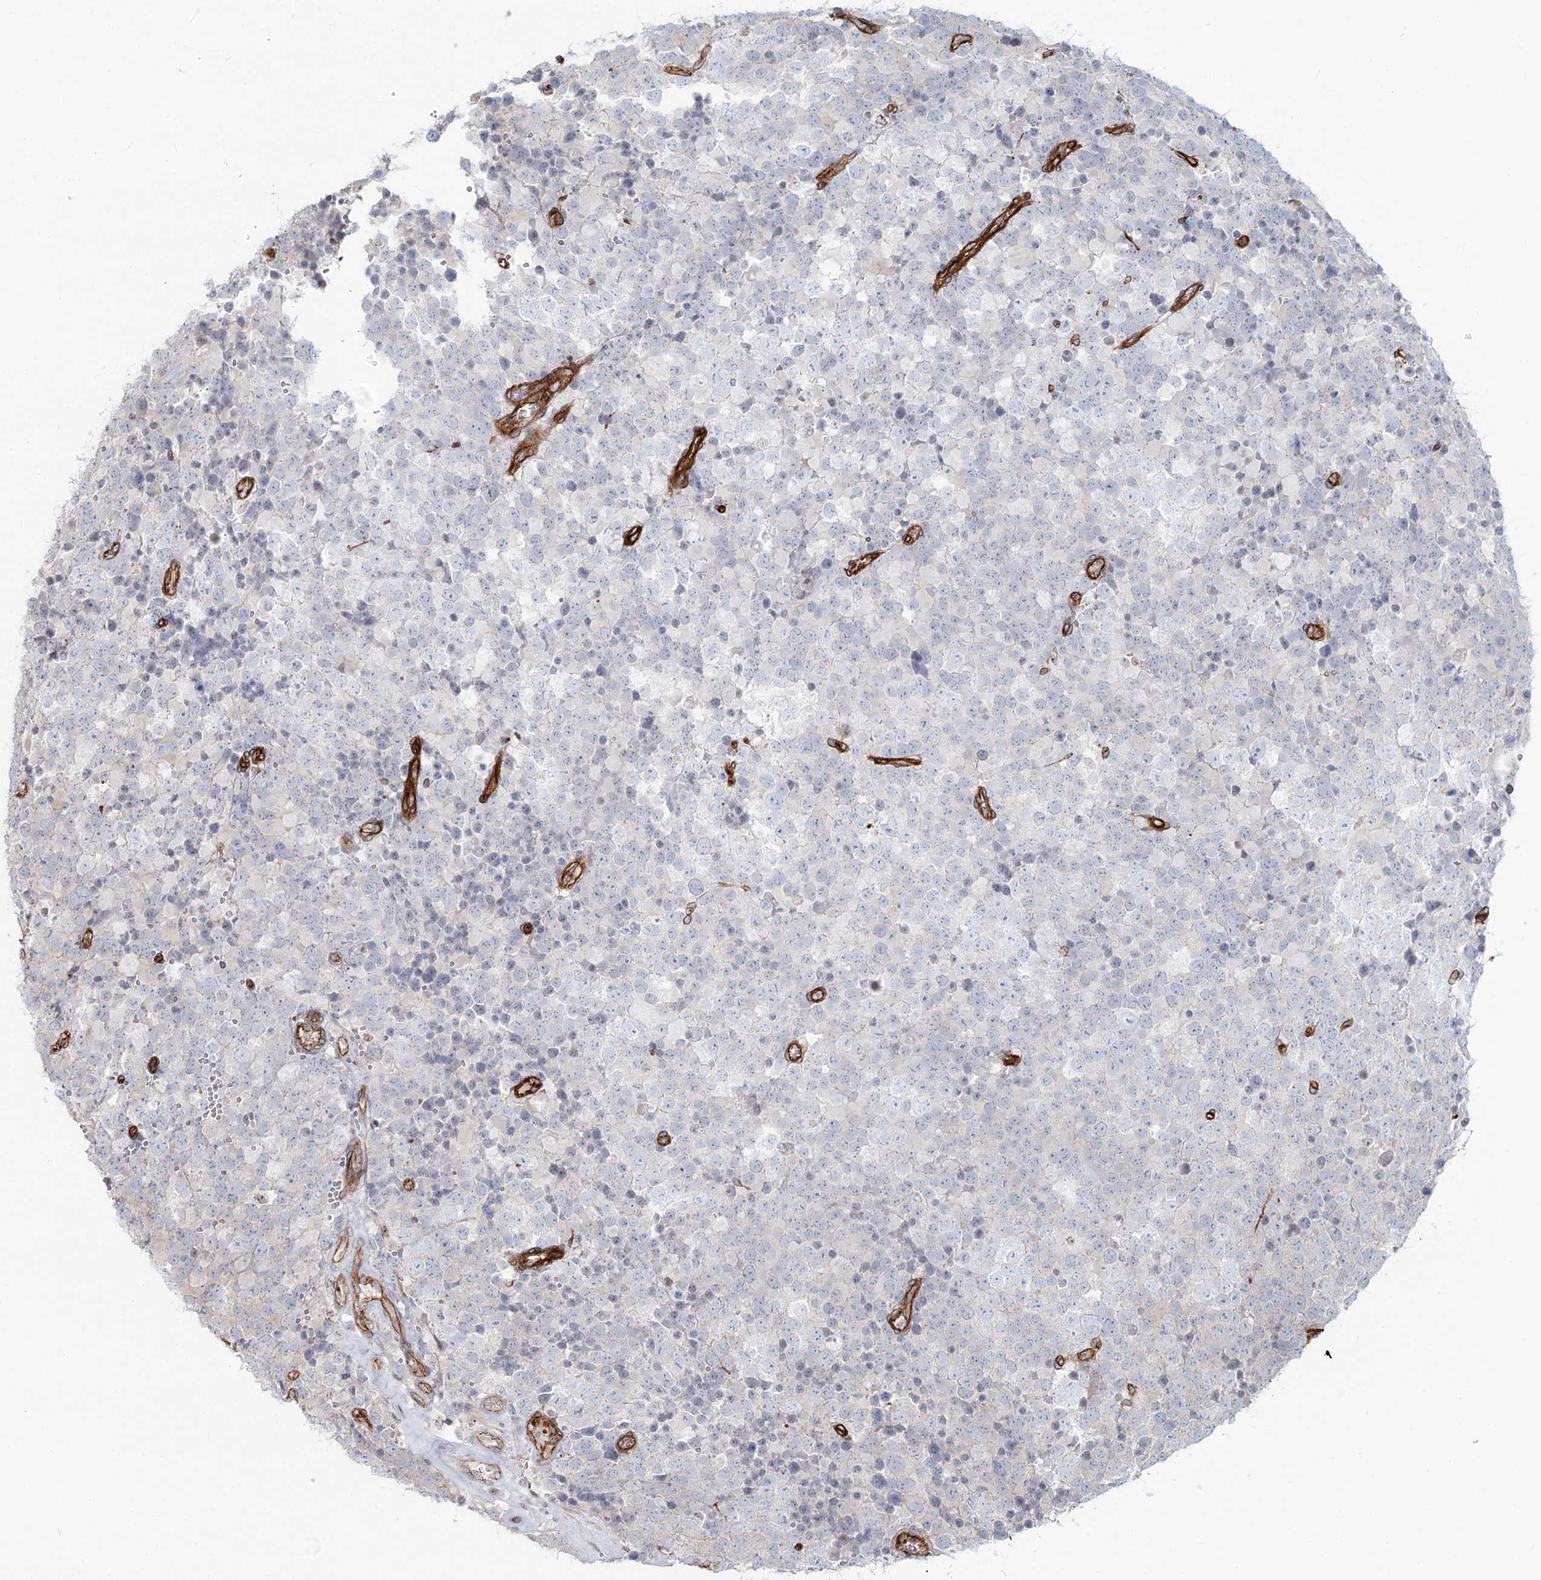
{"staining": {"intensity": "negative", "quantity": "none", "location": "none"}, "tissue": "testis cancer", "cell_type": "Tumor cells", "image_type": "cancer", "snomed": [{"axis": "morphology", "description": "Seminoma, NOS"}, {"axis": "topography", "description": "Testis"}], "caption": "A high-resolution image shows immunohistochemistry staining of seminoma (testis), which shows no significant expression in tumor cells.", "gene": "ZFYVE28", "patient": {"sex": "male", "age": 71}}